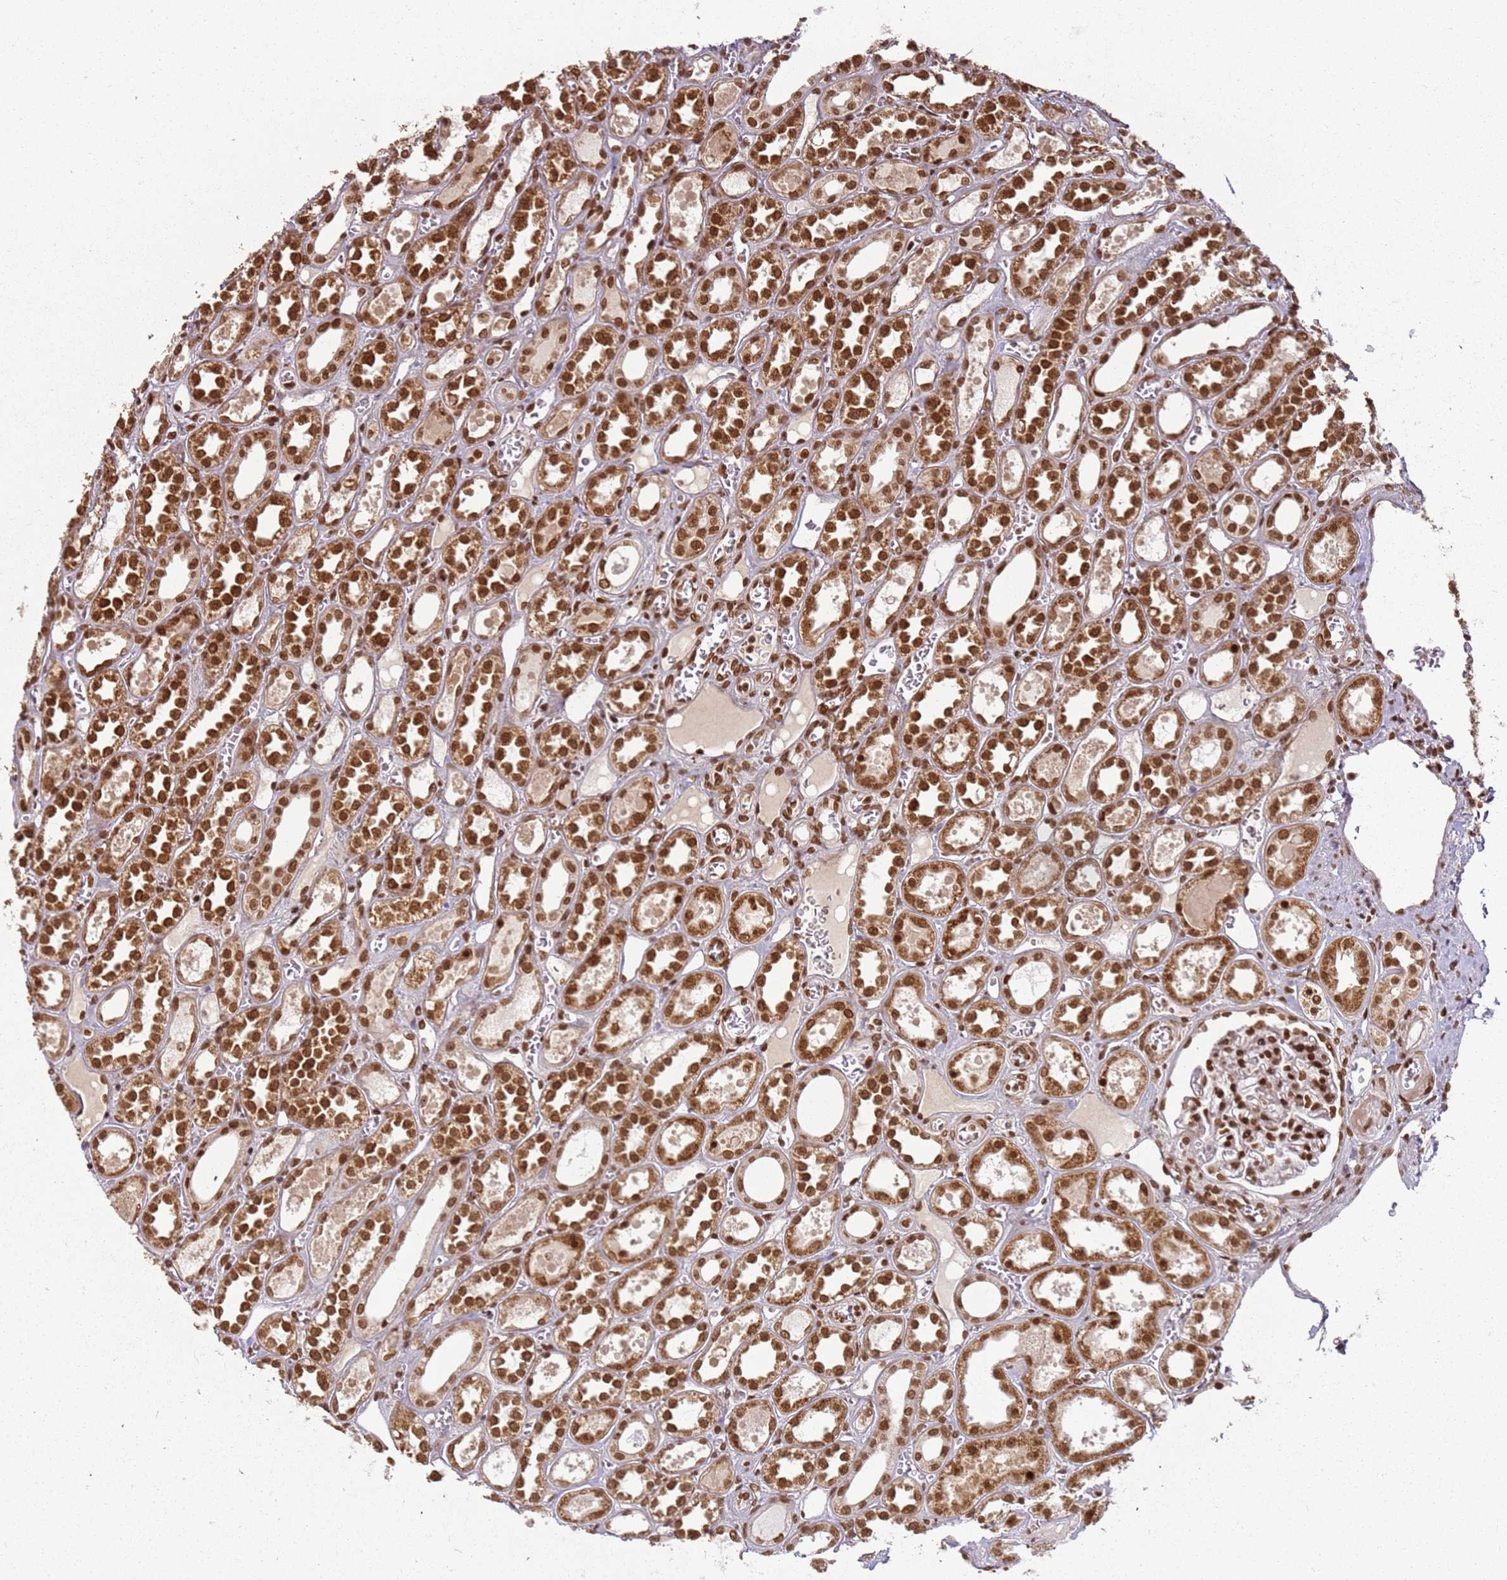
{"staining": {"intensity": "strong", "quantity": ">75%", "location": "nuclear"}, "tissue": "kidney", "cell_type": "Cells in glomeruli", "image_type": "normal", "snomed": [{"axis": "morphology", "description": "Normal tissue, NOS"}, {"axis": "topography", "description": "Kidney"}], "caption": "This micrograph reveals benign kidney stained with immunohistochemistry (IHC) to label a protein in brown. The nuclear of cells in glomeruli show strong positivity for the protein. Nuclei are counter-stained blue.", "gene": "TENT4A", "patient": {"sex": "female", "age": 41}}